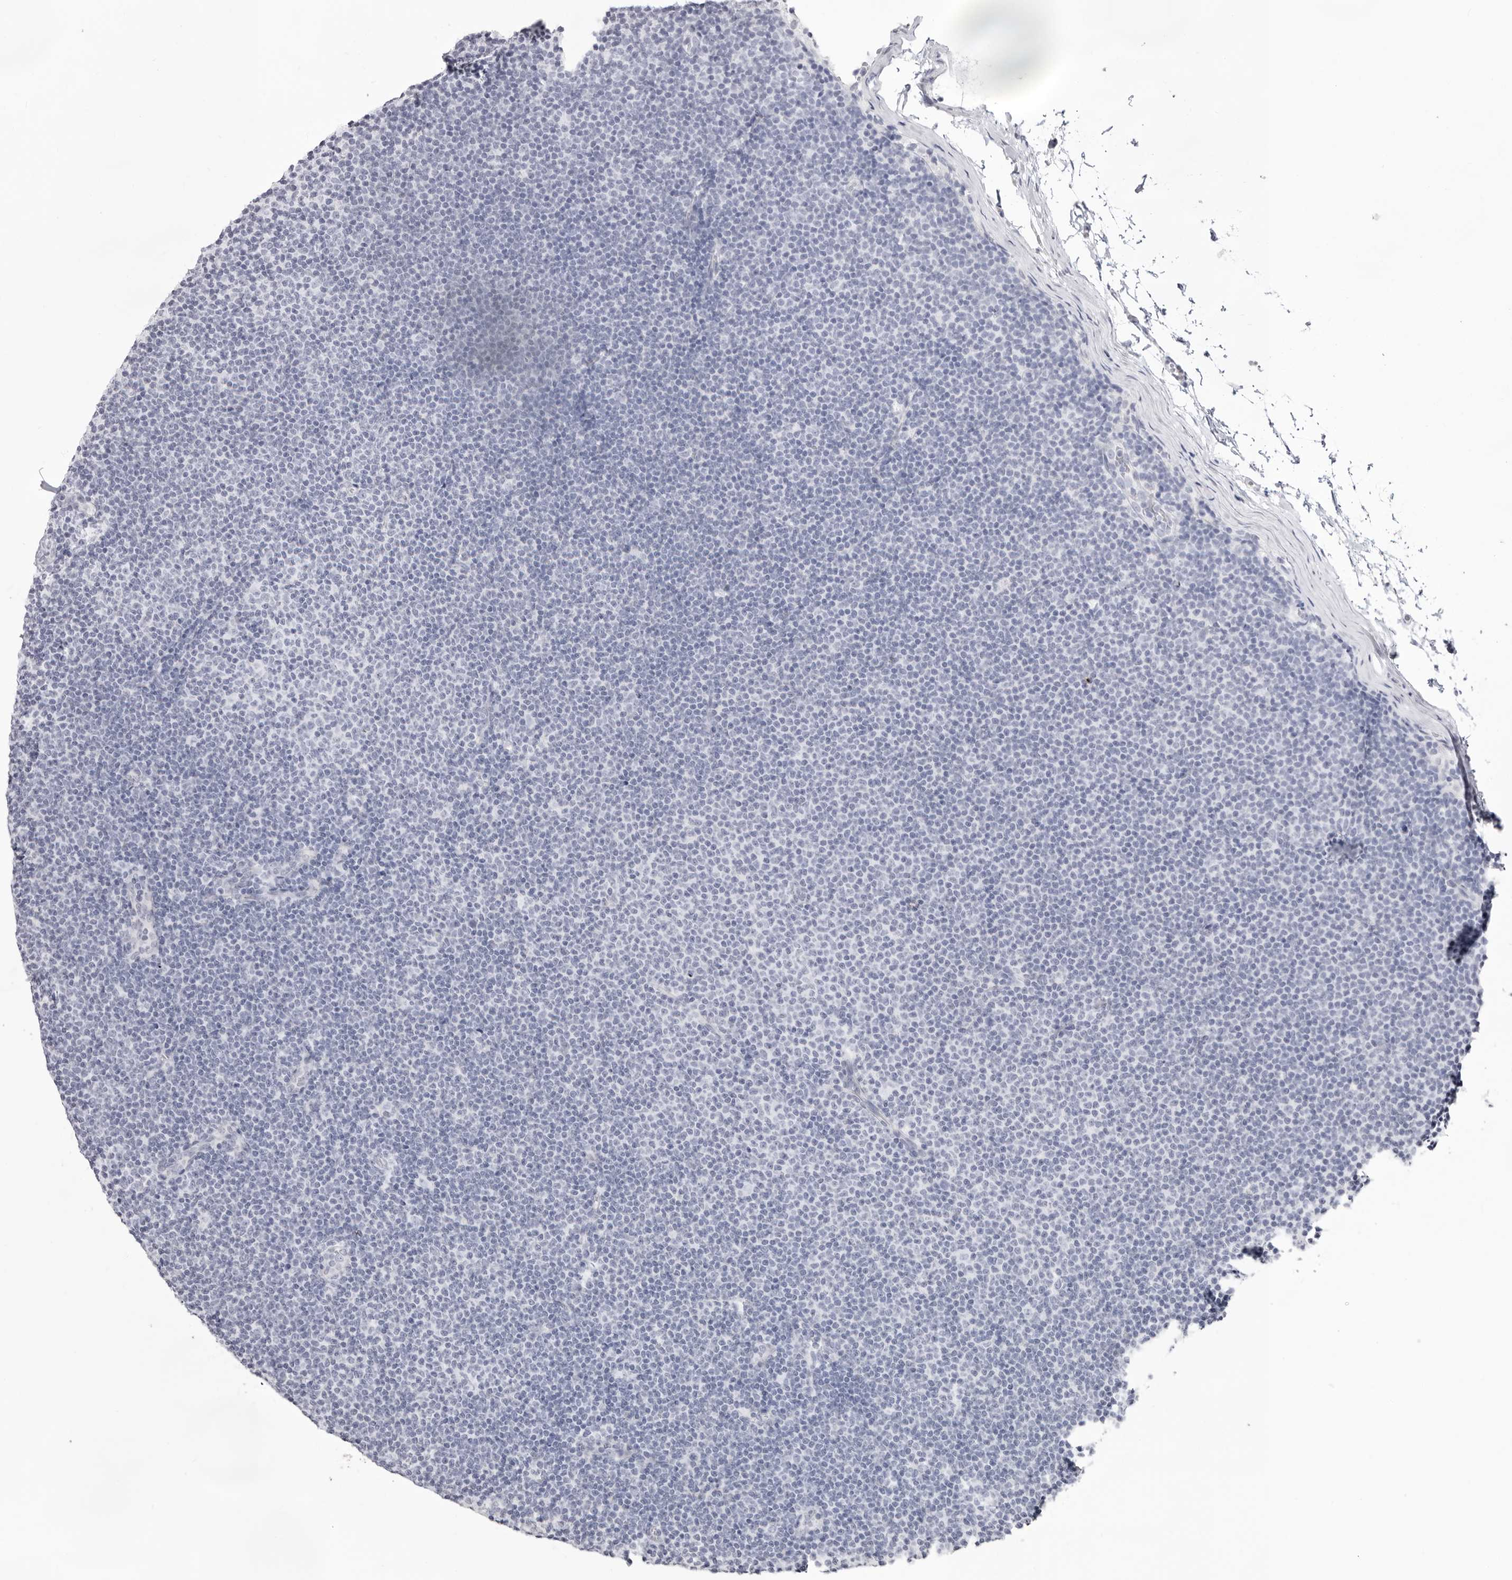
{"staining": {"intensity": "negative", "quantity": "none", "location": "none"}, "tissue": "lymphoma", "cell_type": "Tumor cells", "image_type": "cancer", "snomed": [{"axis": "morphology", "description": "Malignant lymphoma, non-Hodgkin's type, Low grade"}, {"axis": "topography", "description": "Lymph node"}], "caption": "Immunohistochemical staining of human low-grade malignant lymphoma, non-Hodgkin's type displays no significant positivity in tumor cells.", "gene": "INSL3", "patient": {"sex": "female", "age": 53}}